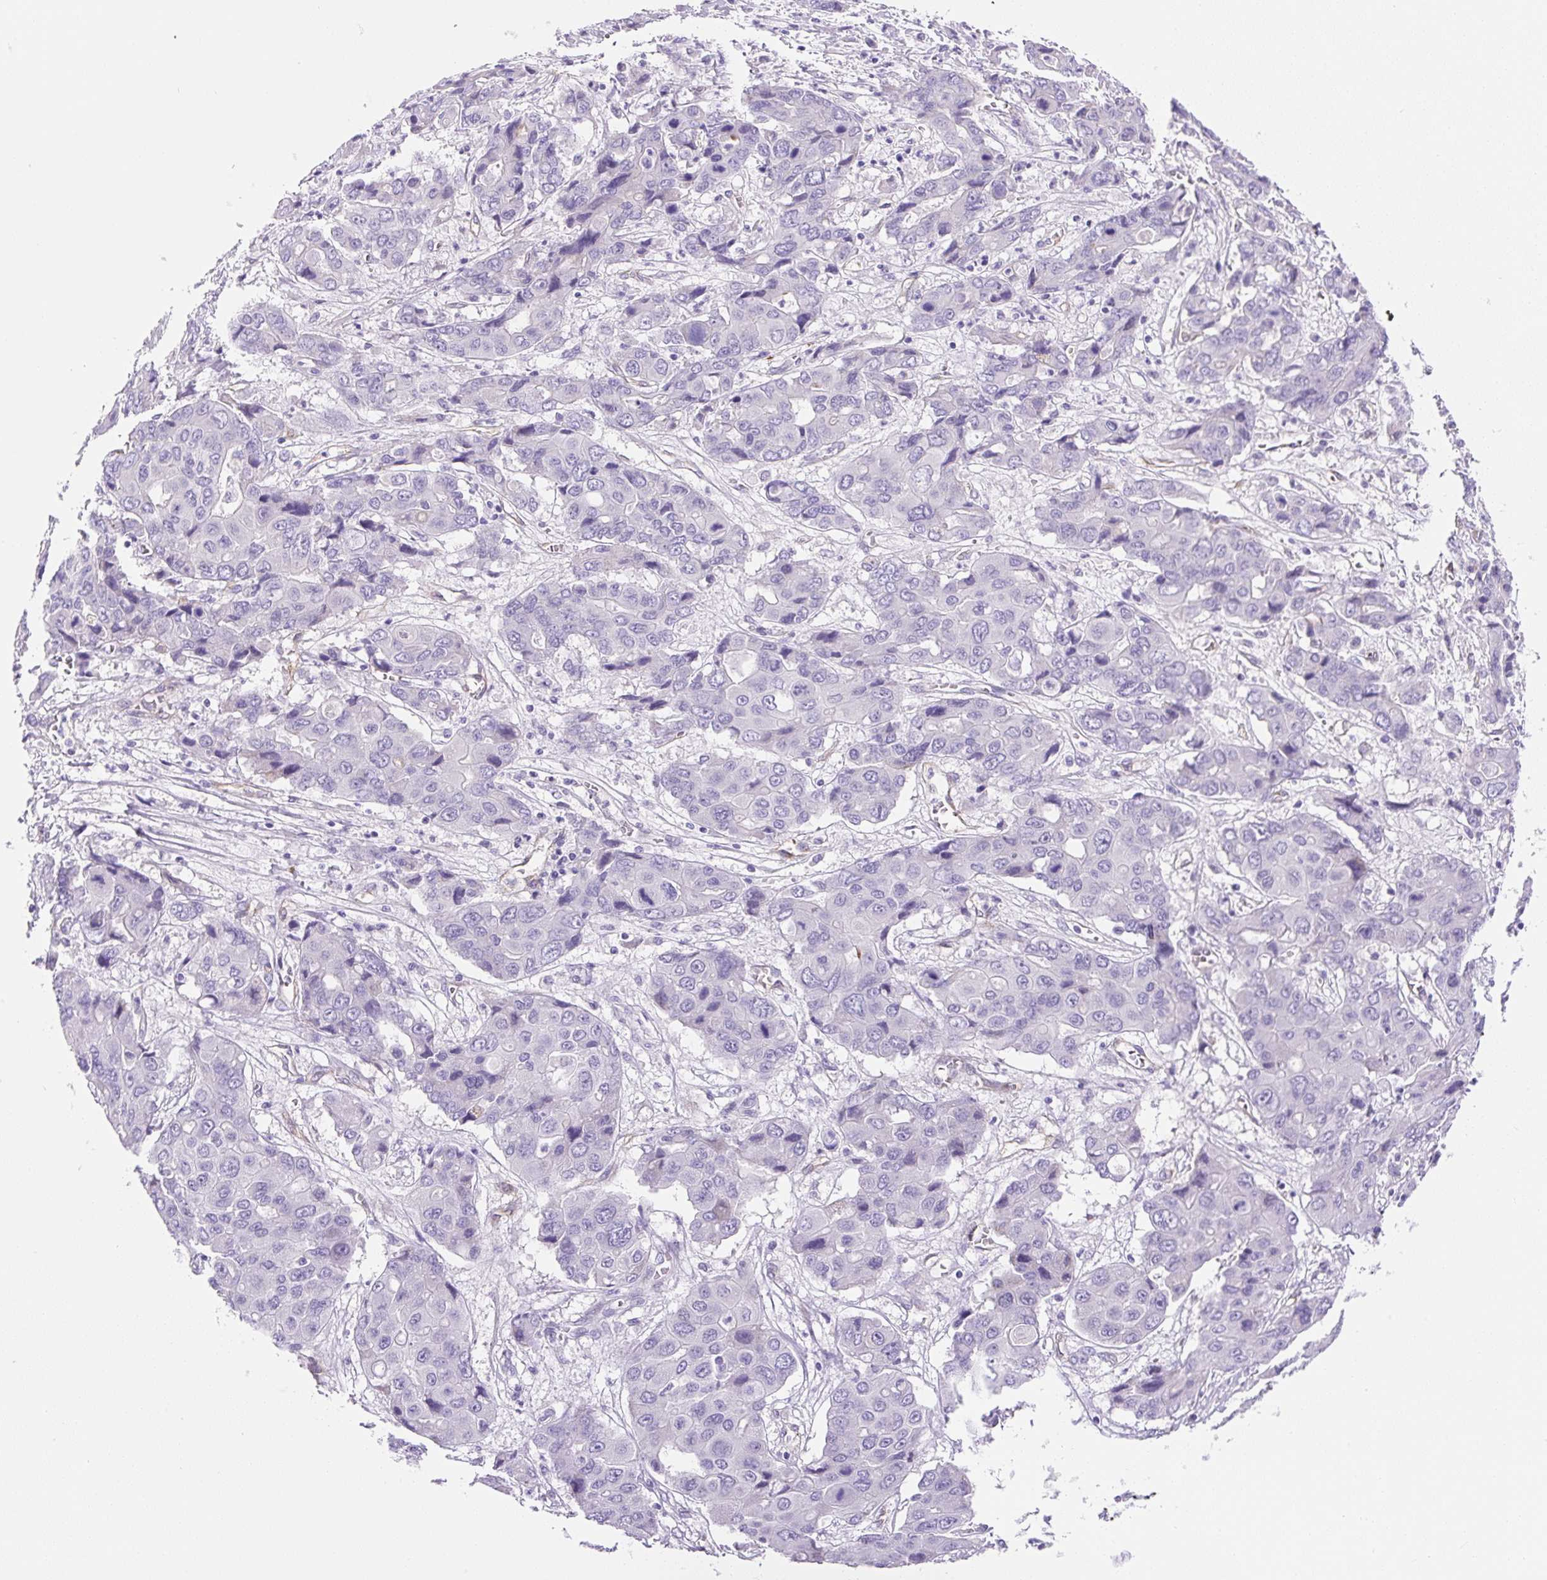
{"staining": {"intensity": "negative", "quantity": "none", "location": "none"}, "tissue": "liver cancer", "cell_type": "Tumor cells", "image_type": "cancer", "snomed": [{"axis": "morphology", "description": "Cholangiocarcinoma"}, {"axis": "topography", "description": "Liver"}], "caption": "This is a histopathology image of IHC staining of liver cancer (cholangiocarcinoma), which shows no positivity in tumor cells.", "gene": "ASB4", "patient": {"sex": "male", "age": 67}}